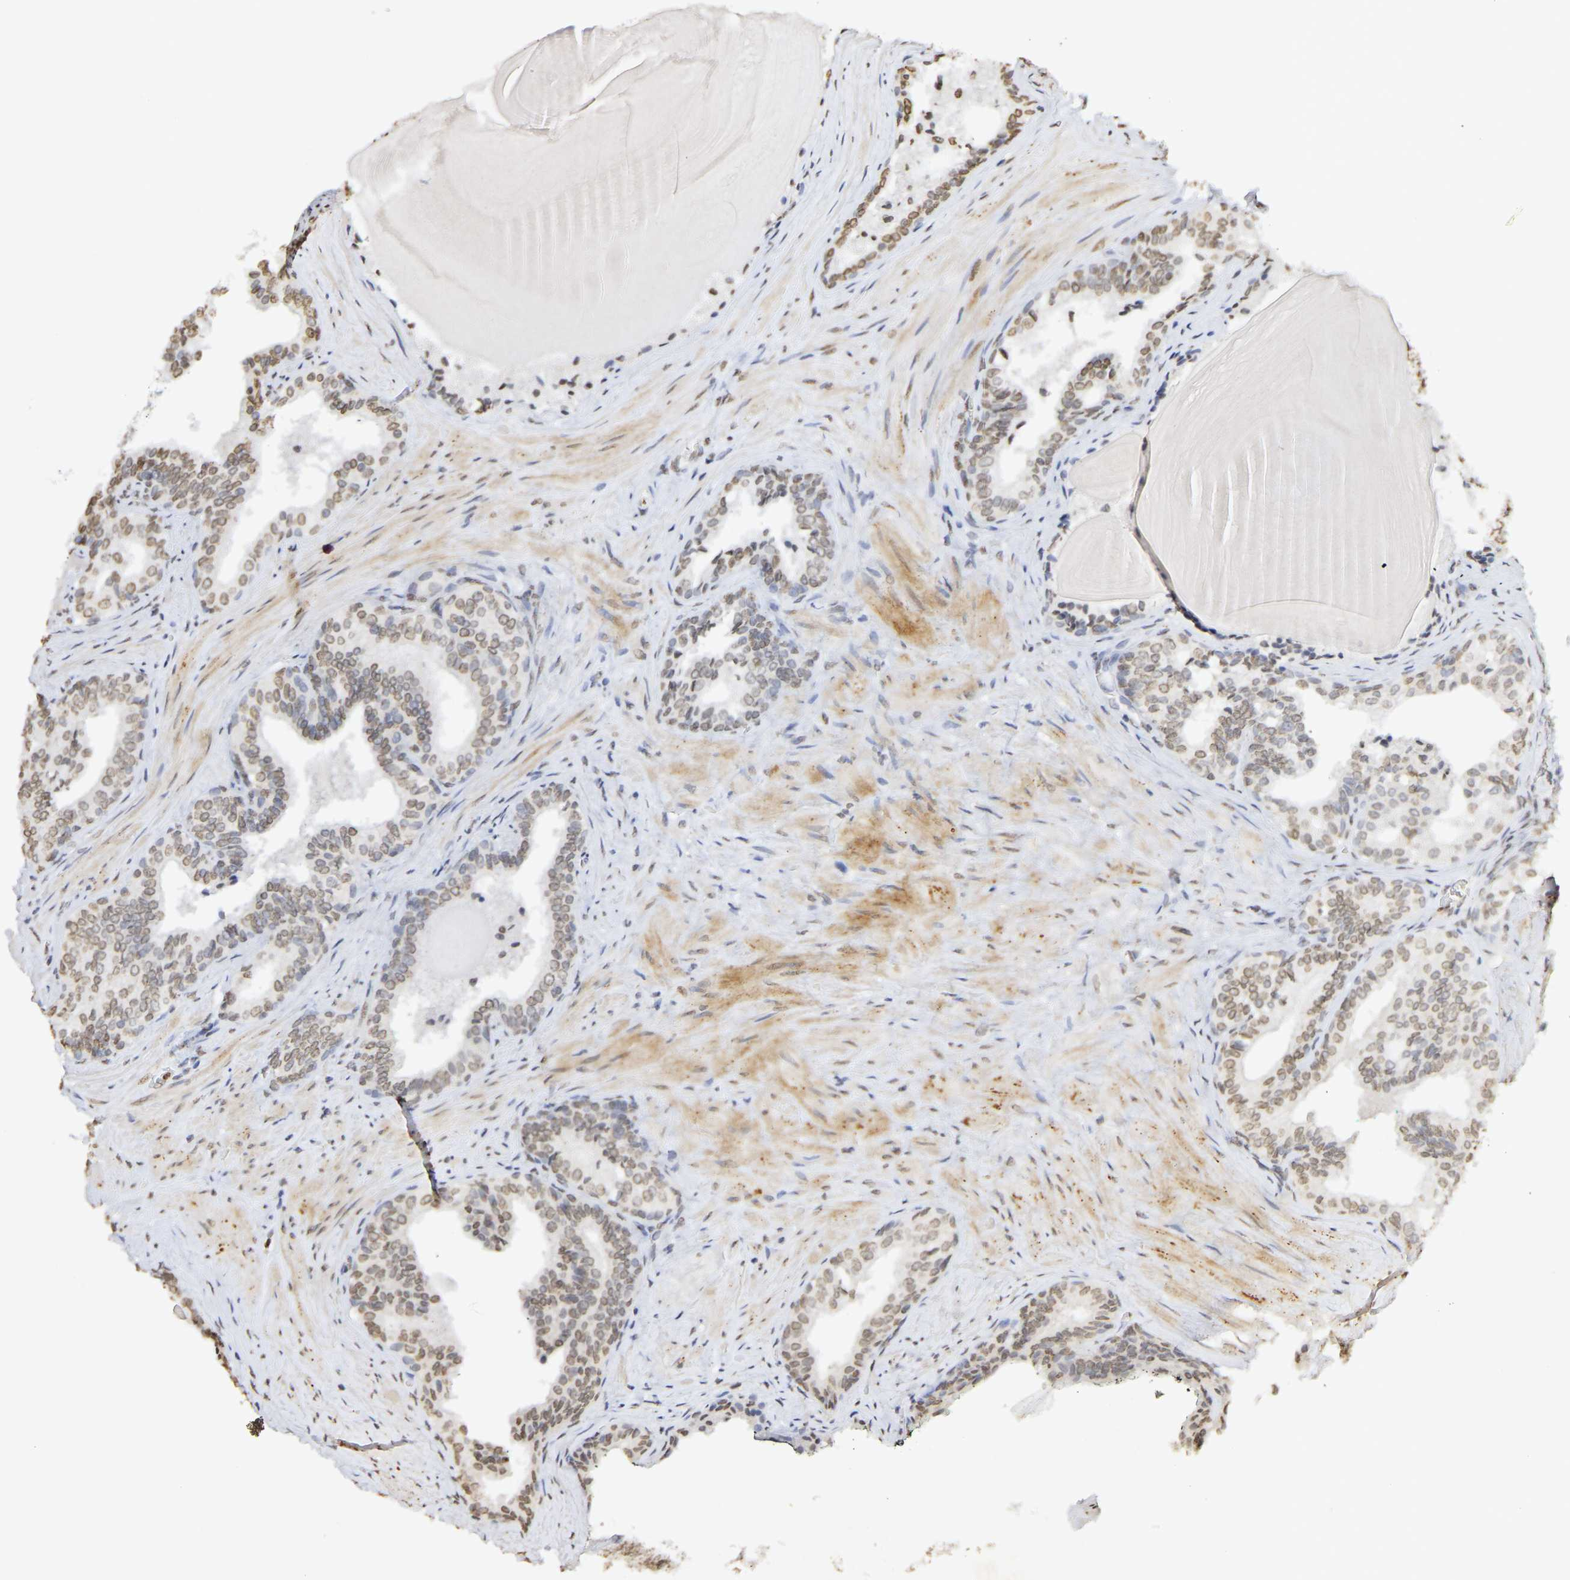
{"staining": {"intensity": "weak", "quantity": ">75%", "location": "nuclear"}, "tissue": "prostate cancer", "cell_type": "Tumor cells", "image_type": "cancer", "snomed": [{"axis": "morphology", "description": "Adenocarcinoma, Low grade"}, {"axis": "topography", "description": "Prostate"}], "caption": "Approximately >75% of tumor cells in human prostate cancer exhibit weak nuclear protein positivity as visualized by brown immunohistochemical staining.", "gene": "ATF4", "patient": {"sex": "male", "age": 60}}